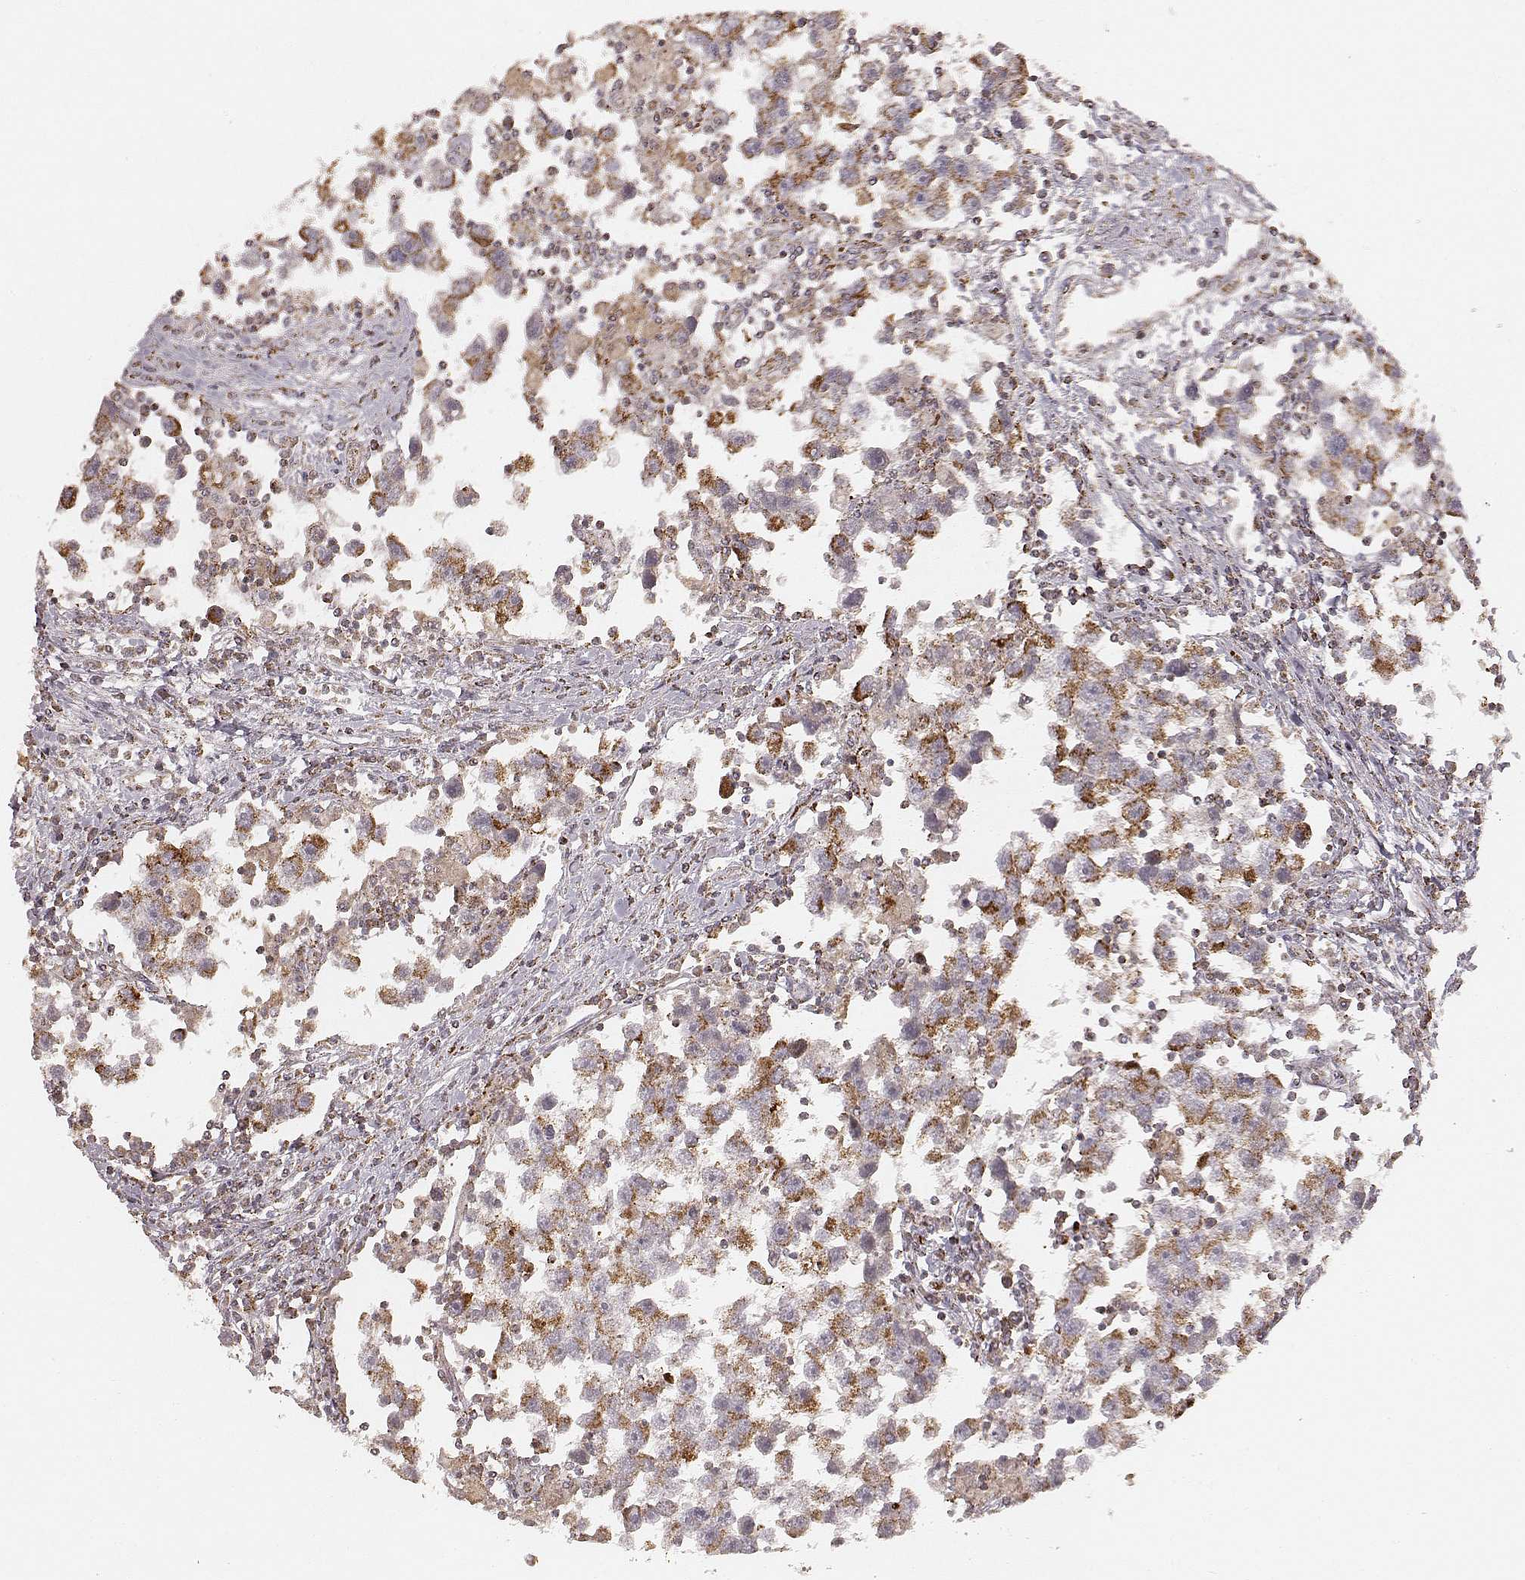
{"staining": {"intensity": "moderate", "quantity": ">75%", "location": "cytoplasmic/membranous"}, "tissue": "testis cancer", "cell_type": "Tumor cells", "image_type": "cancer", "snomed": [{"axis": "morphology", "description": "Seminoma, NOS"}, {"axis": "topography", "description": "Testis"}], "caption": "A brown stain highlights moderate cytoplasmic/membranous staining of a protein in human testis seminoma tumor cells.", "gene": "CS", "patient": {"sex": "male", "age": 30}}